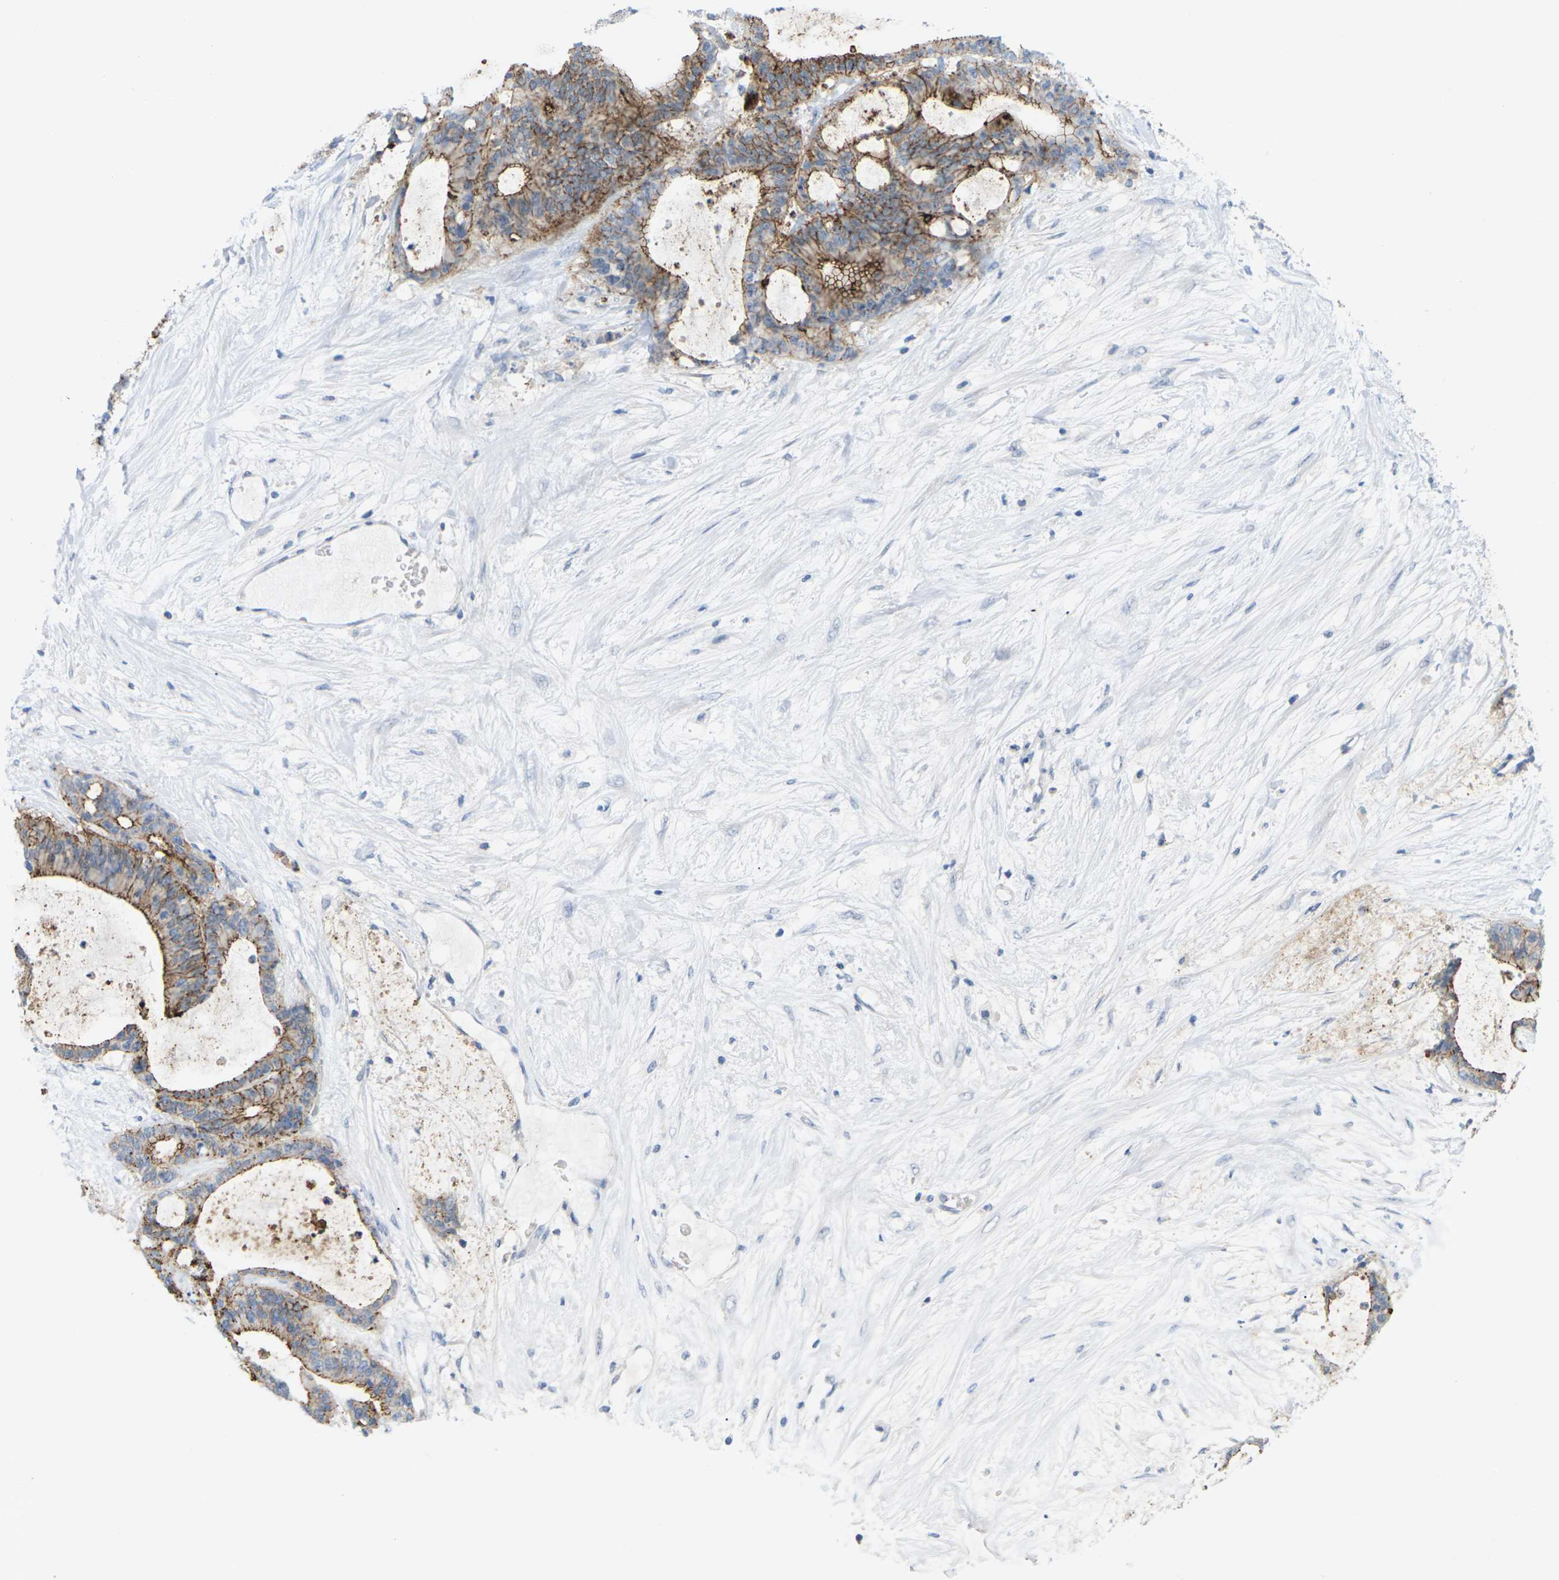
{"staining": {"intensity": "moderate", "quantity": ">75%", "location": "cytoplasmic/membranous"}, "tissue": "liver cancer", "cell_type": "Tumor cells", "image_type": "cancer", "snomed": [{"axis": "morphology", "description": "Cholangiocarcinoma"}, {"axis": "topography", "description": "Liver"}], "caption": "Cholangiocarcinoma (liver) stained with a brown dye reveals moderate cytoplasmic/membranous positive expression in approximately >75% of tumor cells.", "gene": "CLDN3", "patient": {"sex": "female", "age": 73}}